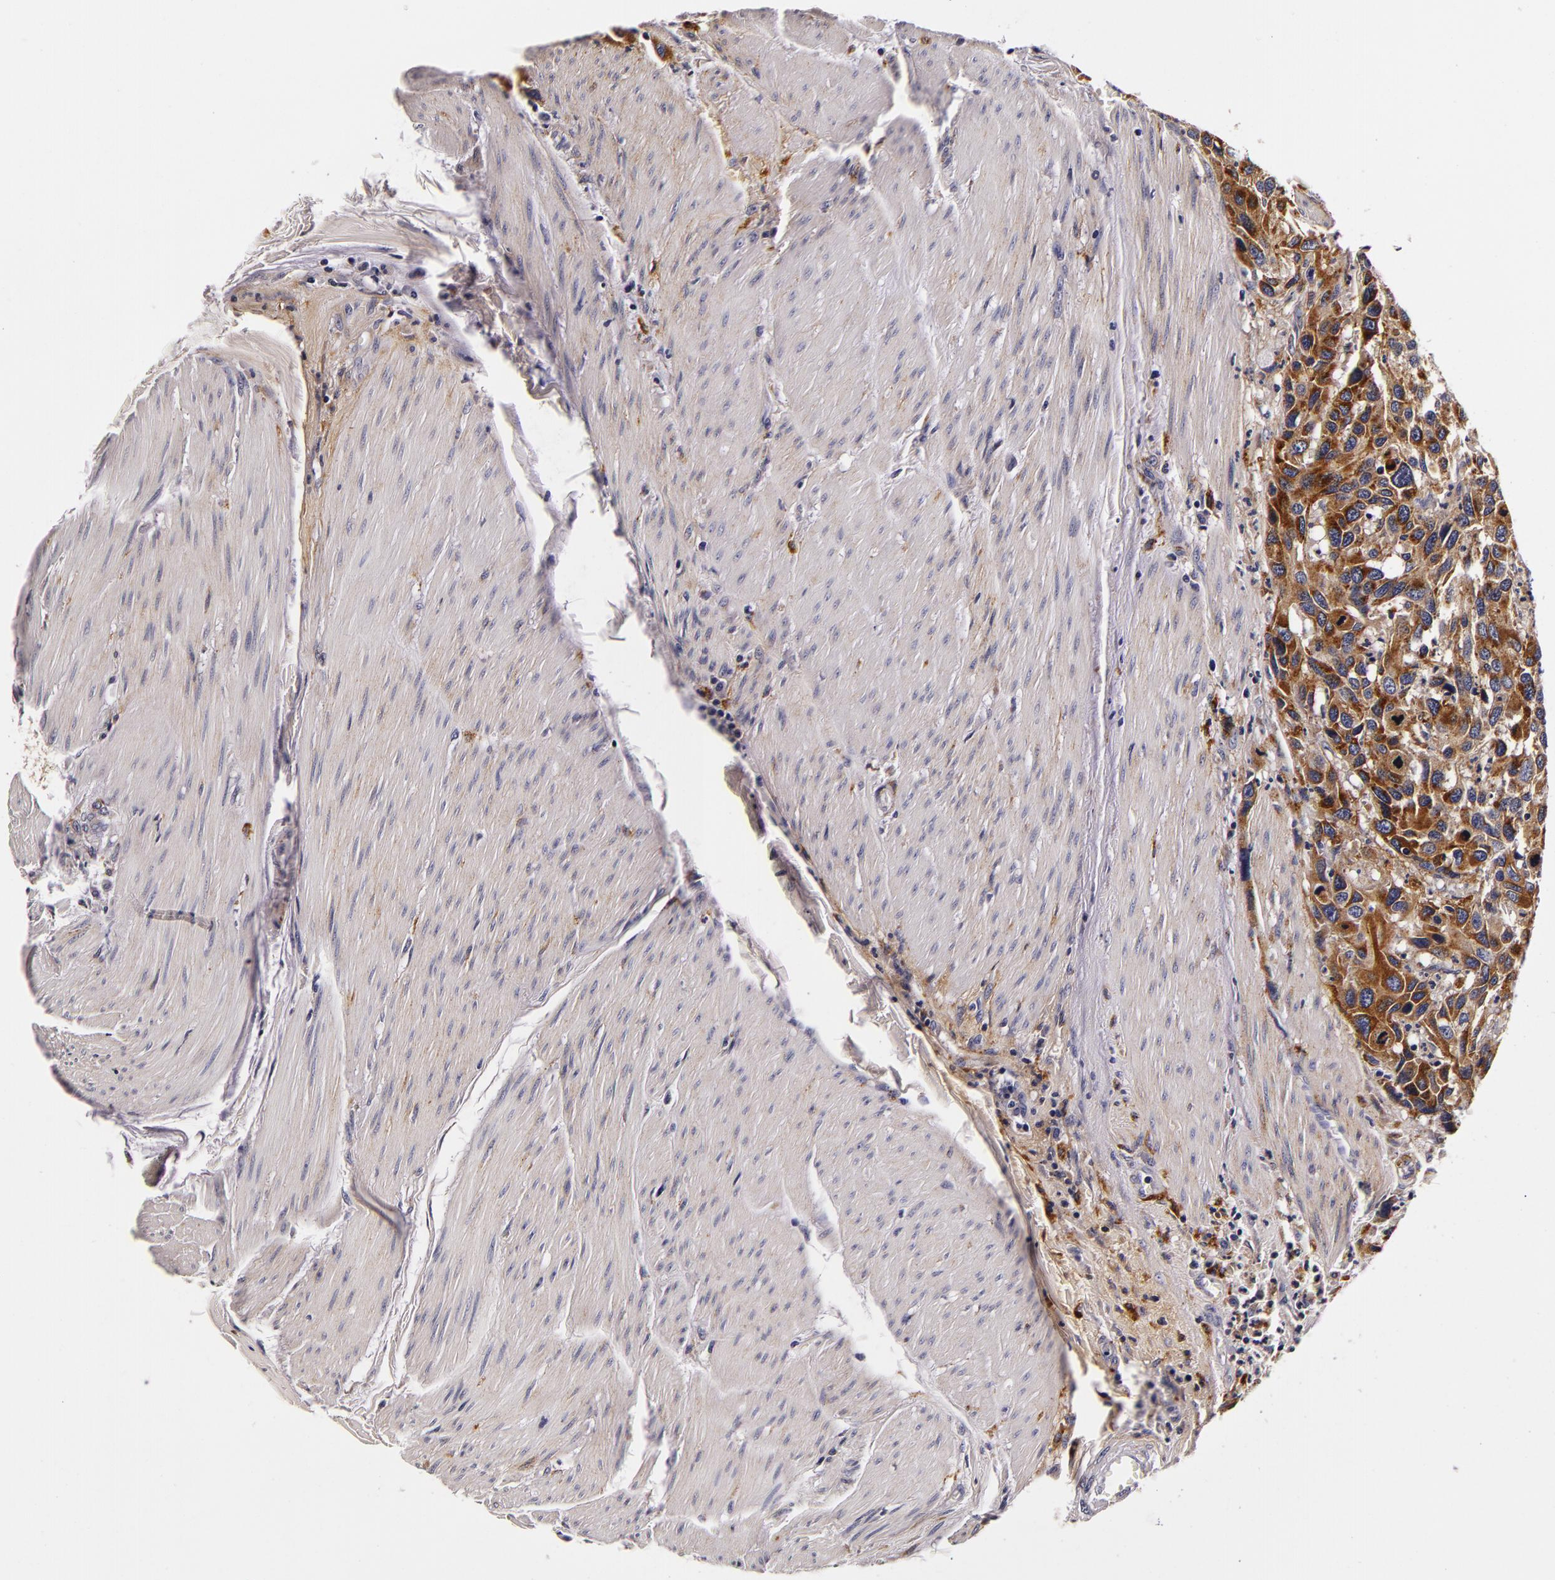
{"staining": {"intensity": "moderate", "quantity": "25%-75%", "location": "cytoplasmic/membranous"}, "tissue": "urothelial cancer", "cell_type": "Tumor cells", "image_type": "cancer", "snomed": [{"axis": "morphology", "description": "Urothelial carcinoma, High grade"}, {"axis": "topography", "description": "Urinary bladder"}], "caption": "IHC photomicrograph of neoplastic tissue: urothelial cancer stained using IHC displays medium levels of moderate protein expression localized specifically in the cytoplasmic/membranous of tumor cells, appearing as a cytoplasmic/membranous brown color.", "gene": "LGALS3BP", "patient": {"sex": "male", "age": 66}}